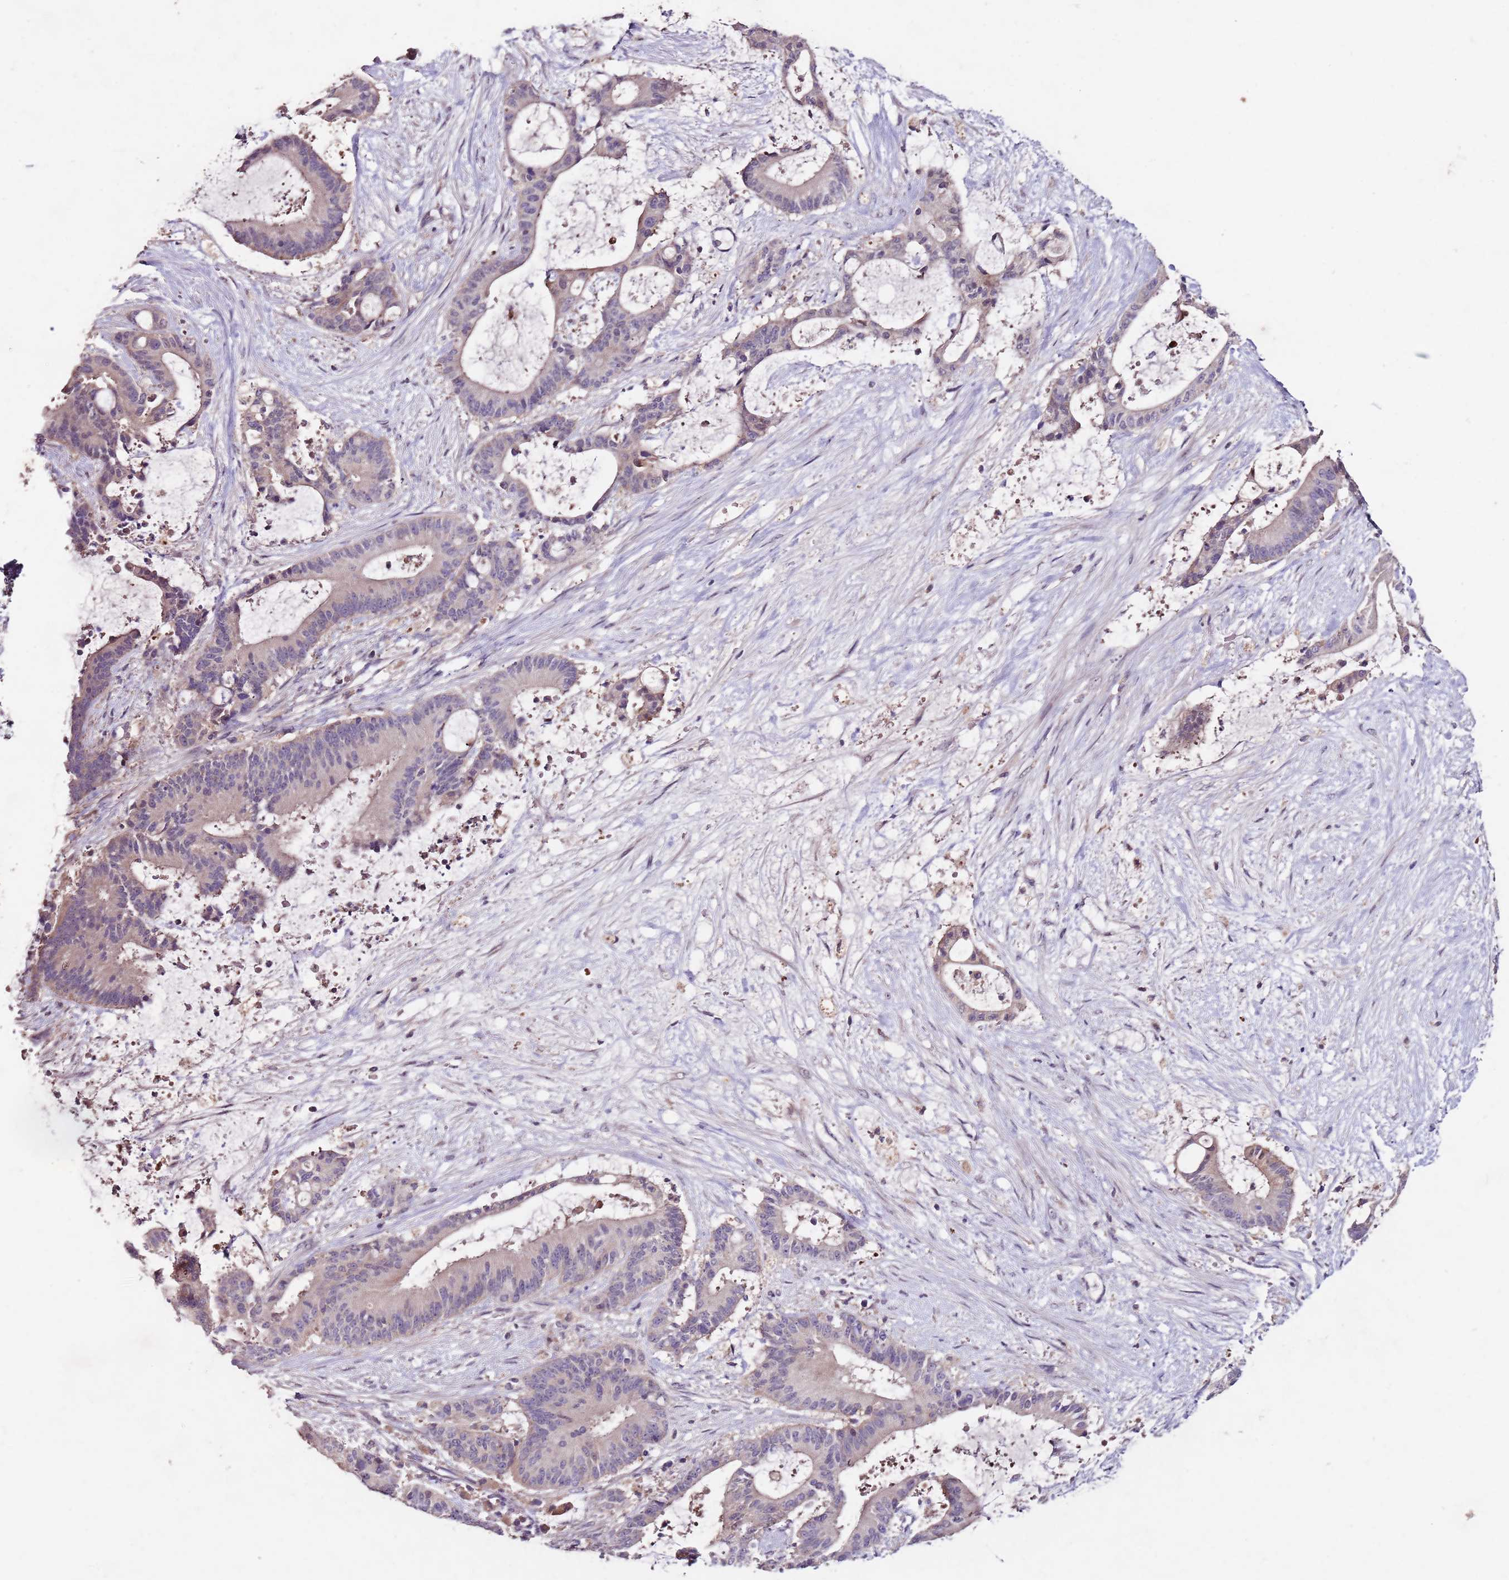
{"staining": {"intensity": "negative", "quantity": "none", "location": "none"}, "tissue": "liver cancer", "cell_type": "Tumor cells", "image_type": "cancer", "snomed": [{"axis": "morphology", "description": "Normal tissue, NOS"}, {"axis": "morphology", "description": "Cholangiocarcinoma"}, {"axis": "topography", "description": "Liver"}, {"axis": "topography", "description": "Peripheral nerve tissue"}], "caption": "An immunohistochemistry (IHC) micrograph of cholangiocarcinoma (liver) is shown. There is no staining in tumor cells of cholangiocarcinoma (liver).", "gene": "NRDE2", "patient": {"sex": "female", "age": 73}}